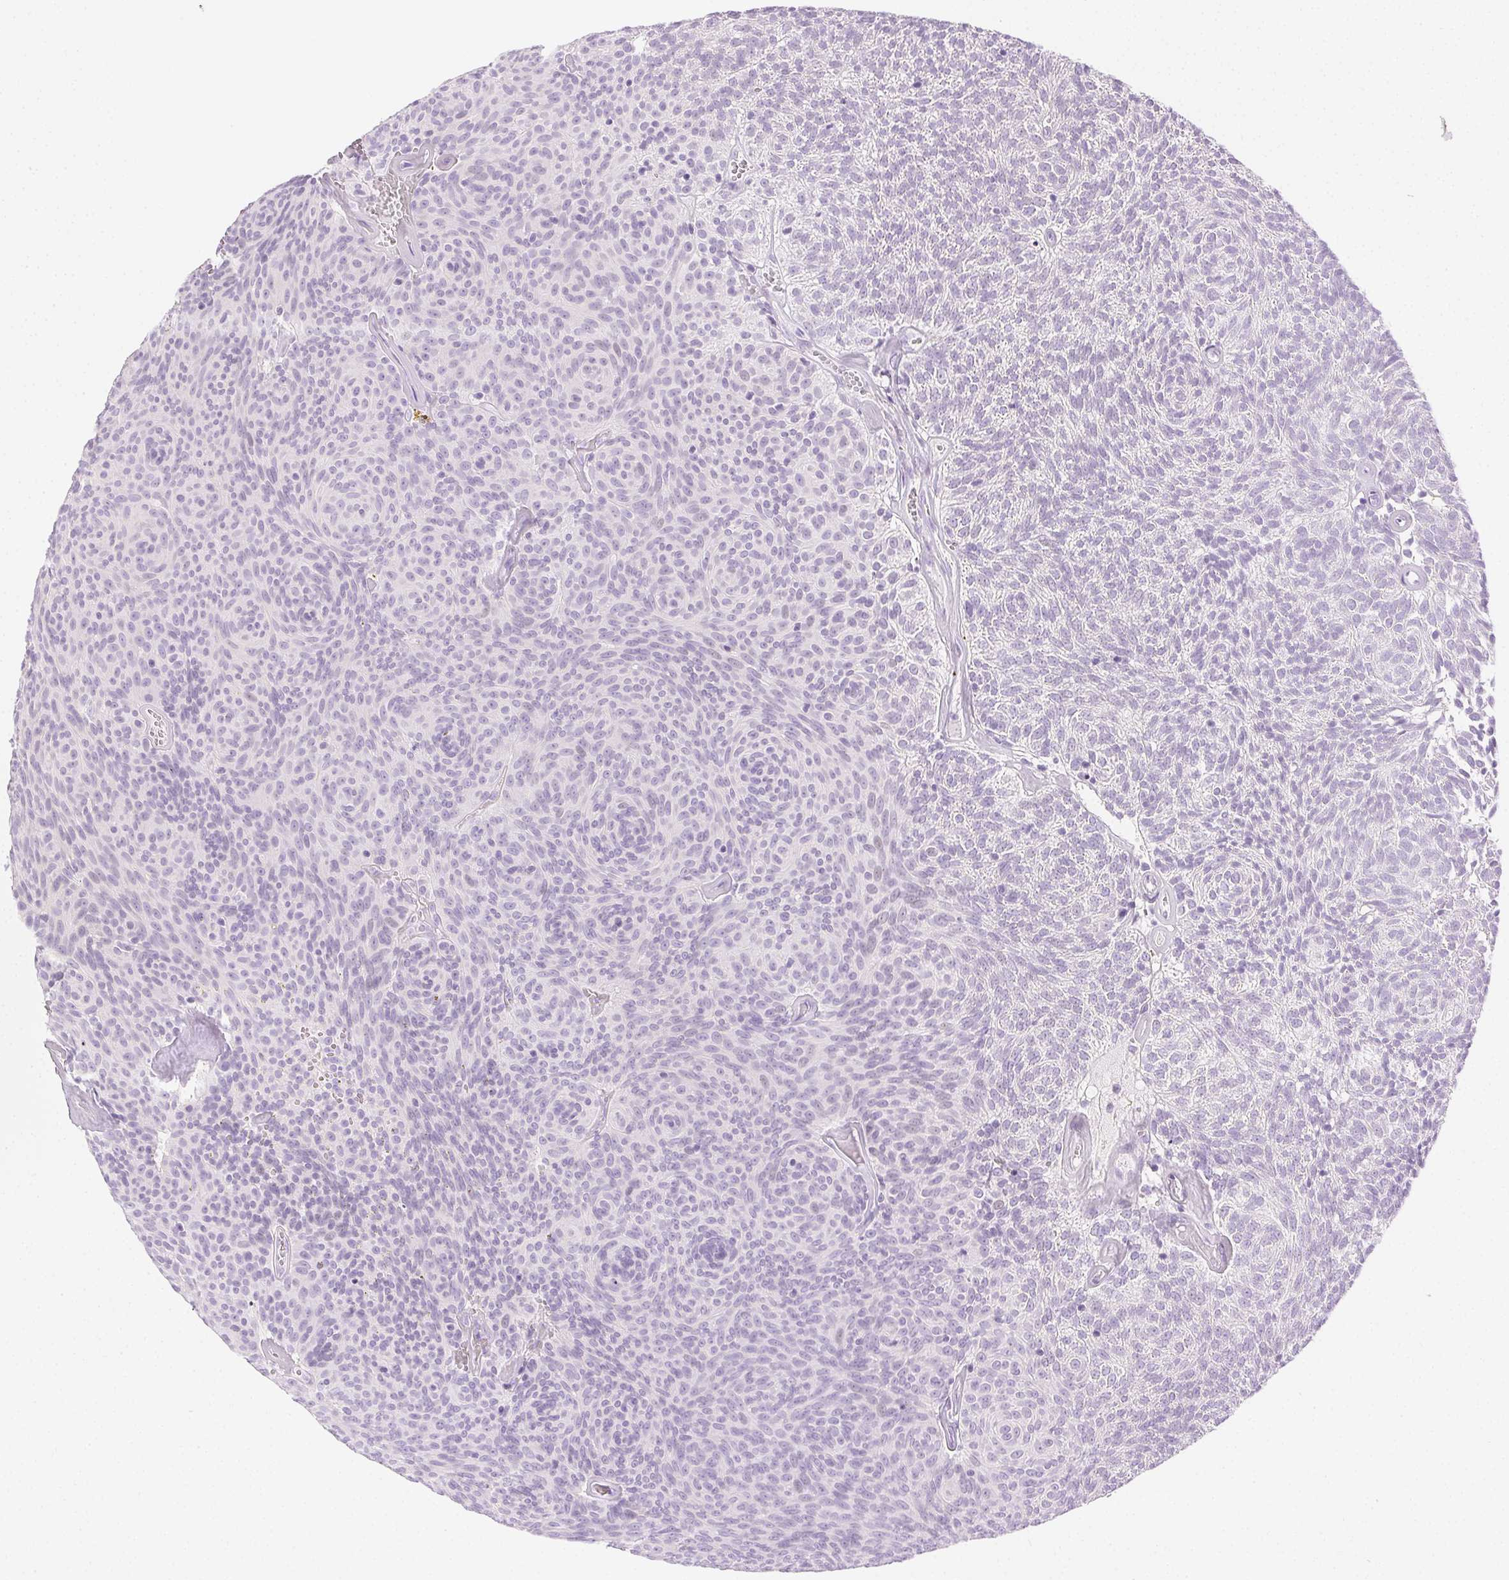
{"staining": {"intensity": "negative", "quantity": "none", "location": "none"}, "tissue": "urothelial cancer", "cell_type": "Tumor cells", "image_type": "cancer", "snomed": [{"axis": "morphology", "description": "Urothelial carcinoma, Low grade"}, {"axis": "topography", "description": "Urinary bladder"}], "caption": "Immunohistochemical staining of urothelial cancer exhibits no significant expression in tumor cells.", "gene": "C20orf85", "patient": {"sex": "male", "age": 77}}